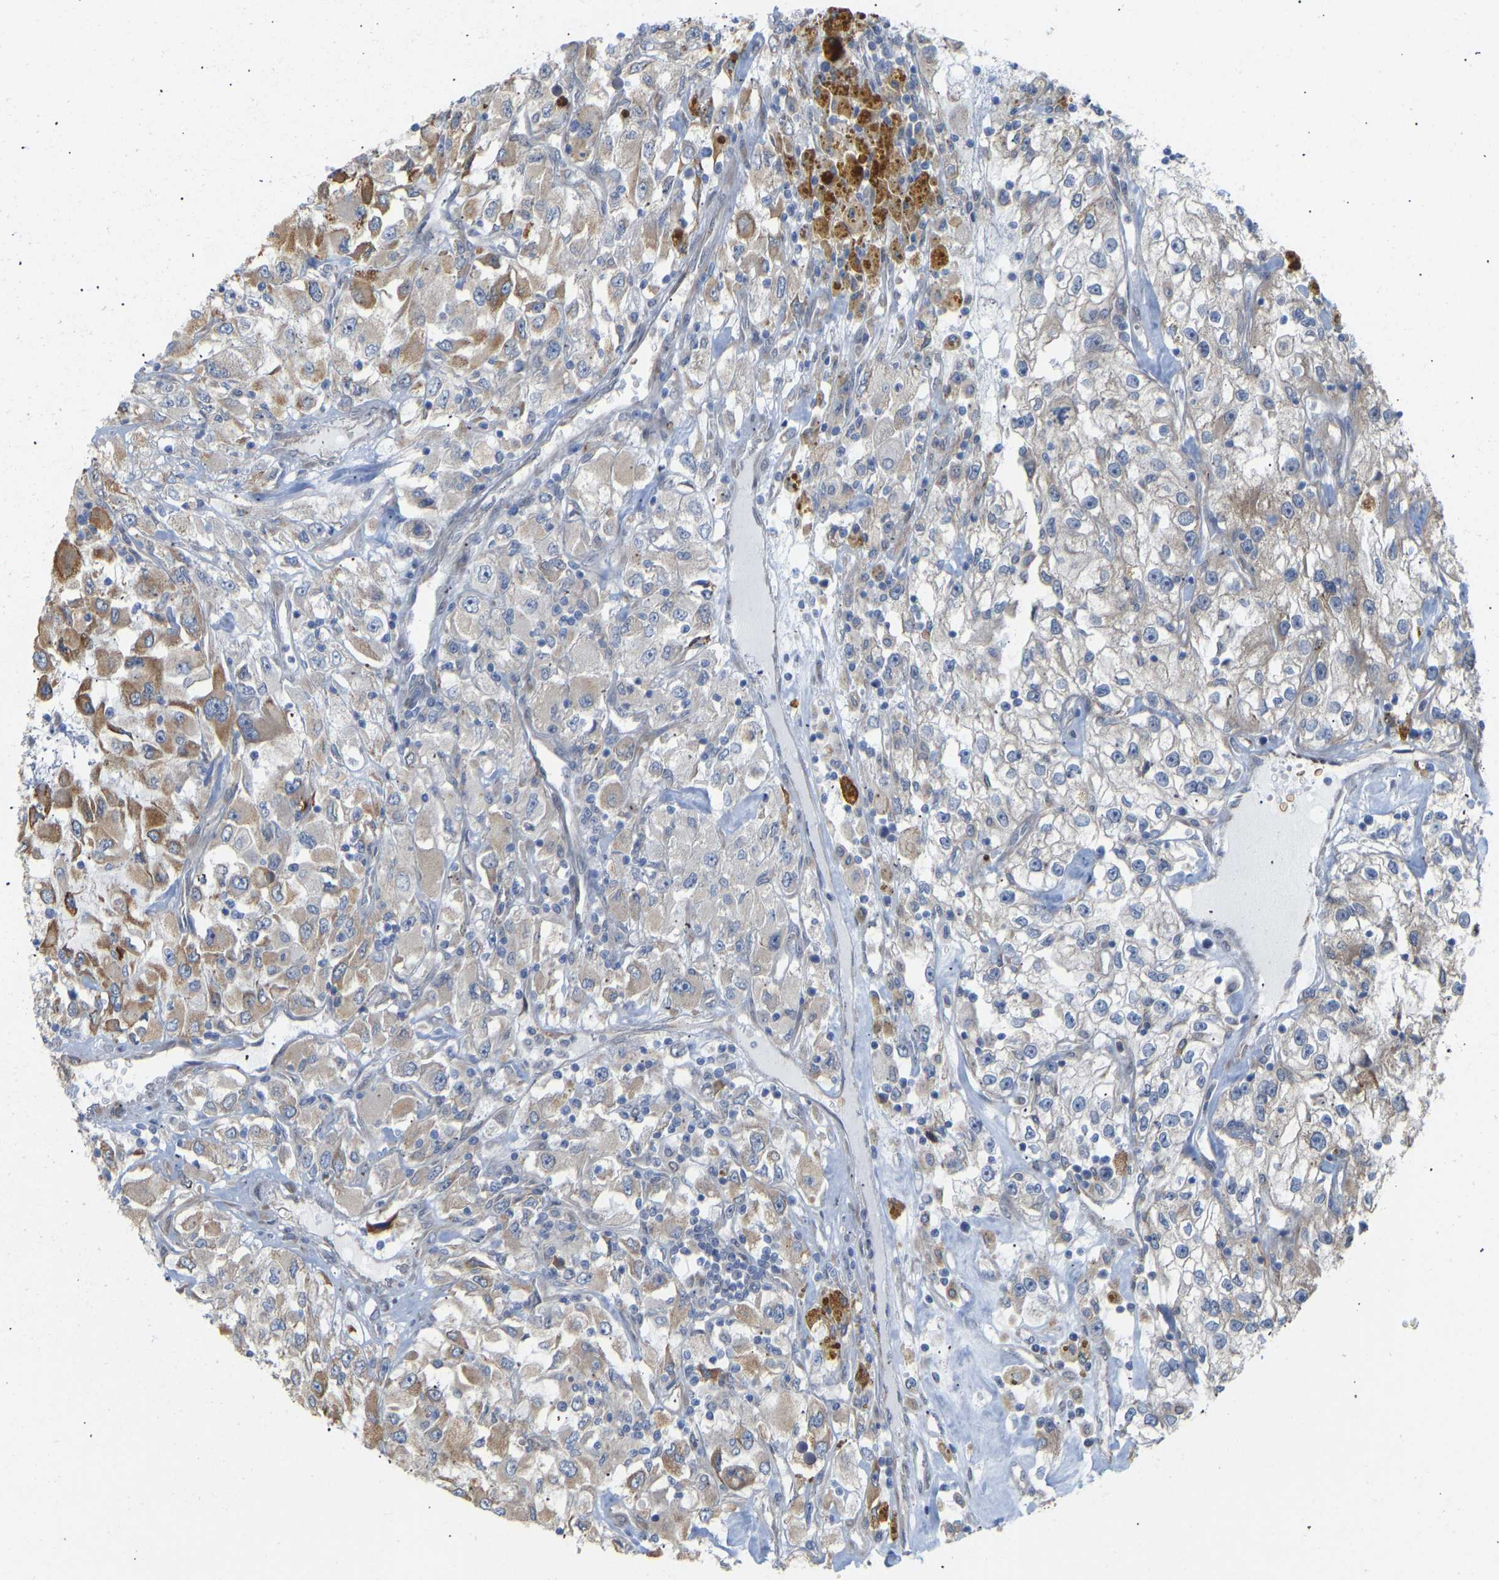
{"staining": {"intensity": "moderate", "quantity": "25%-75%", "location": "cytoplasmic/membranous"}, "tissue": "renal cancer", "cell_type": "Tumor cells", "image_type": "cancer", "snomed": [{"axis": "morphology", "description": "Adenocarcinoma, NOS"}, {"axis": "topography", "description": "Kidney"}], "caption": "Moderate cytoplasmic/membranous staining for a protein is identified in about 25%-75% of tumor cells of renal cancer using immunohistochemistry (IHC).", "gene": "BEND3", "patient": {"sex": "female", "age": 52}}